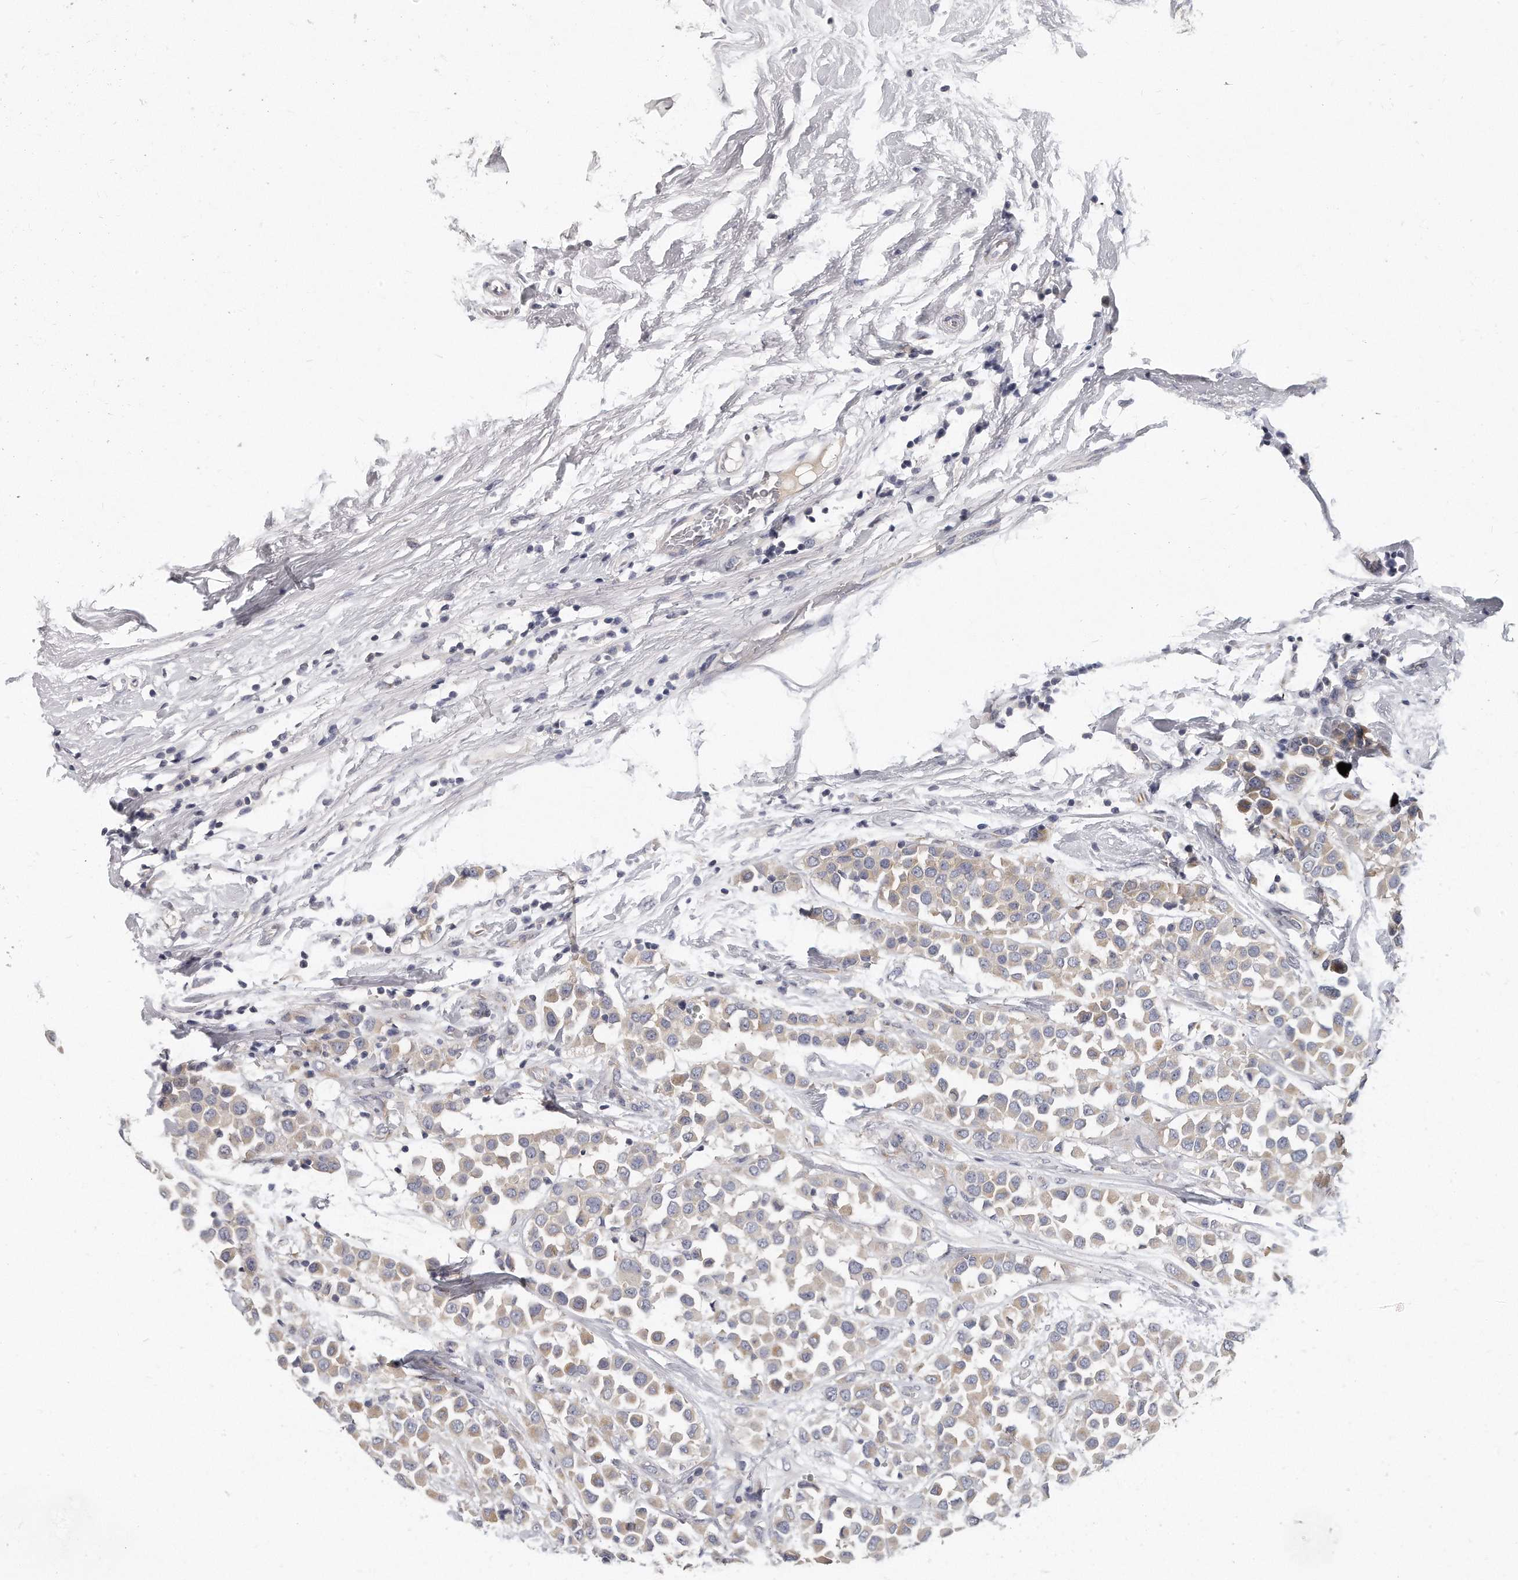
{"staining": {"intensity": "weak", "quantity": "<25%", "location": "cytoplasmic/membranous"}, "tissue": "breast cancer", "cell_type": "Tumor cells", "image_type": "cancer", "snomed": [{"axis": "morphology", "description": "Duct carcinoma"}, {"axis": "topography", "description": "Breast"}], "caption": "Breast infiltrating ductal carcinoma was stained to show a protein in brown. There is no significant staining in tumor cells.", "gene": "PLEKHA6", "patient": {"sex": "female", "age": 61}}